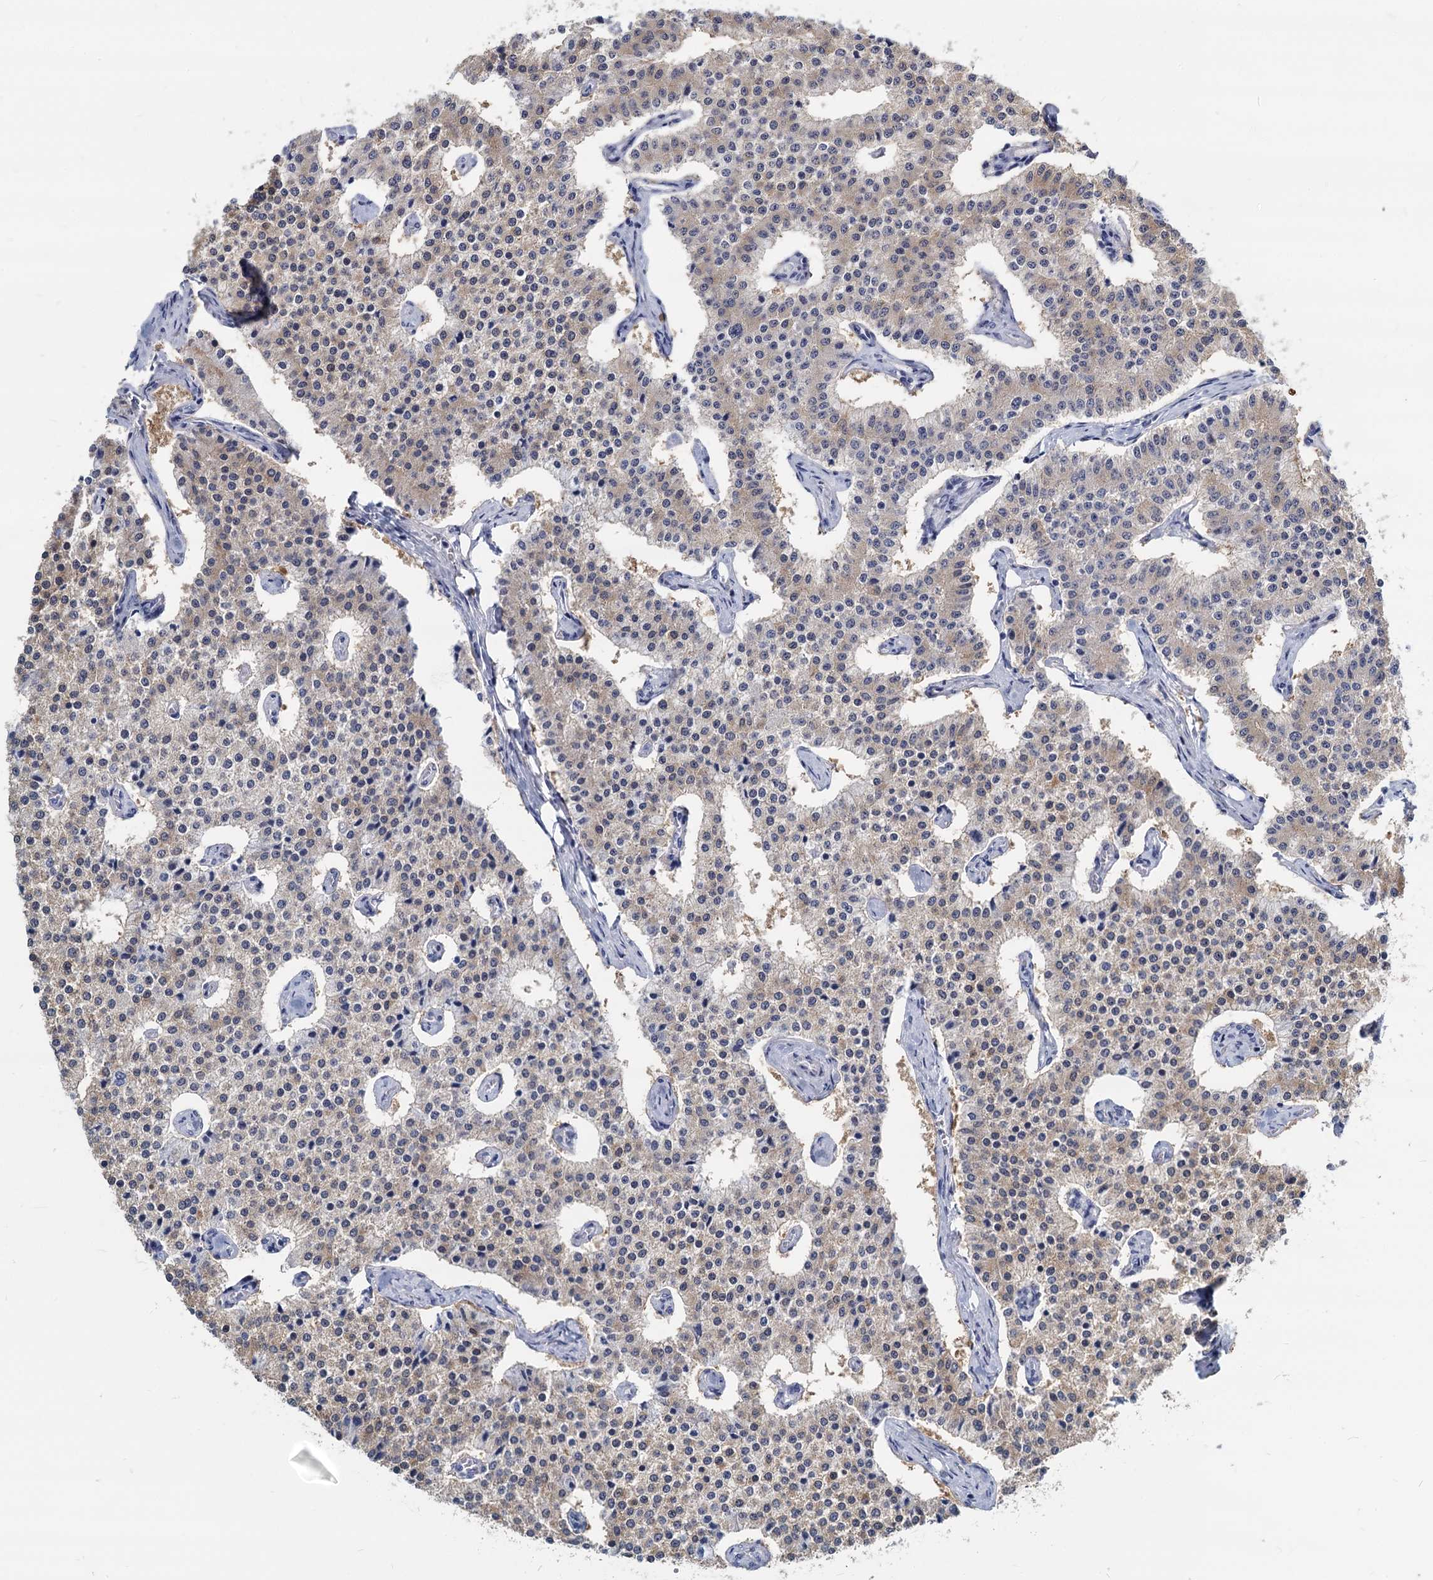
{"staining": {"intensity": "weak", "quantity": "<25%", "location": "cytoplasmic/membranous"}, "tissue": "carcinoid", "cell_type": "Tumor cells", "image_type": "cancer", "snomed": [{"axis": "morphology", "description": "Carcinoid, malignant, NOS"}, {"axis": "topography", "description": "Colon"}], "caption": "A histopathology image of human carcinoid is negative for staining in tumor cells.", "gene": "GSTM3", "patient": {"sex": "female", "age": 52}}